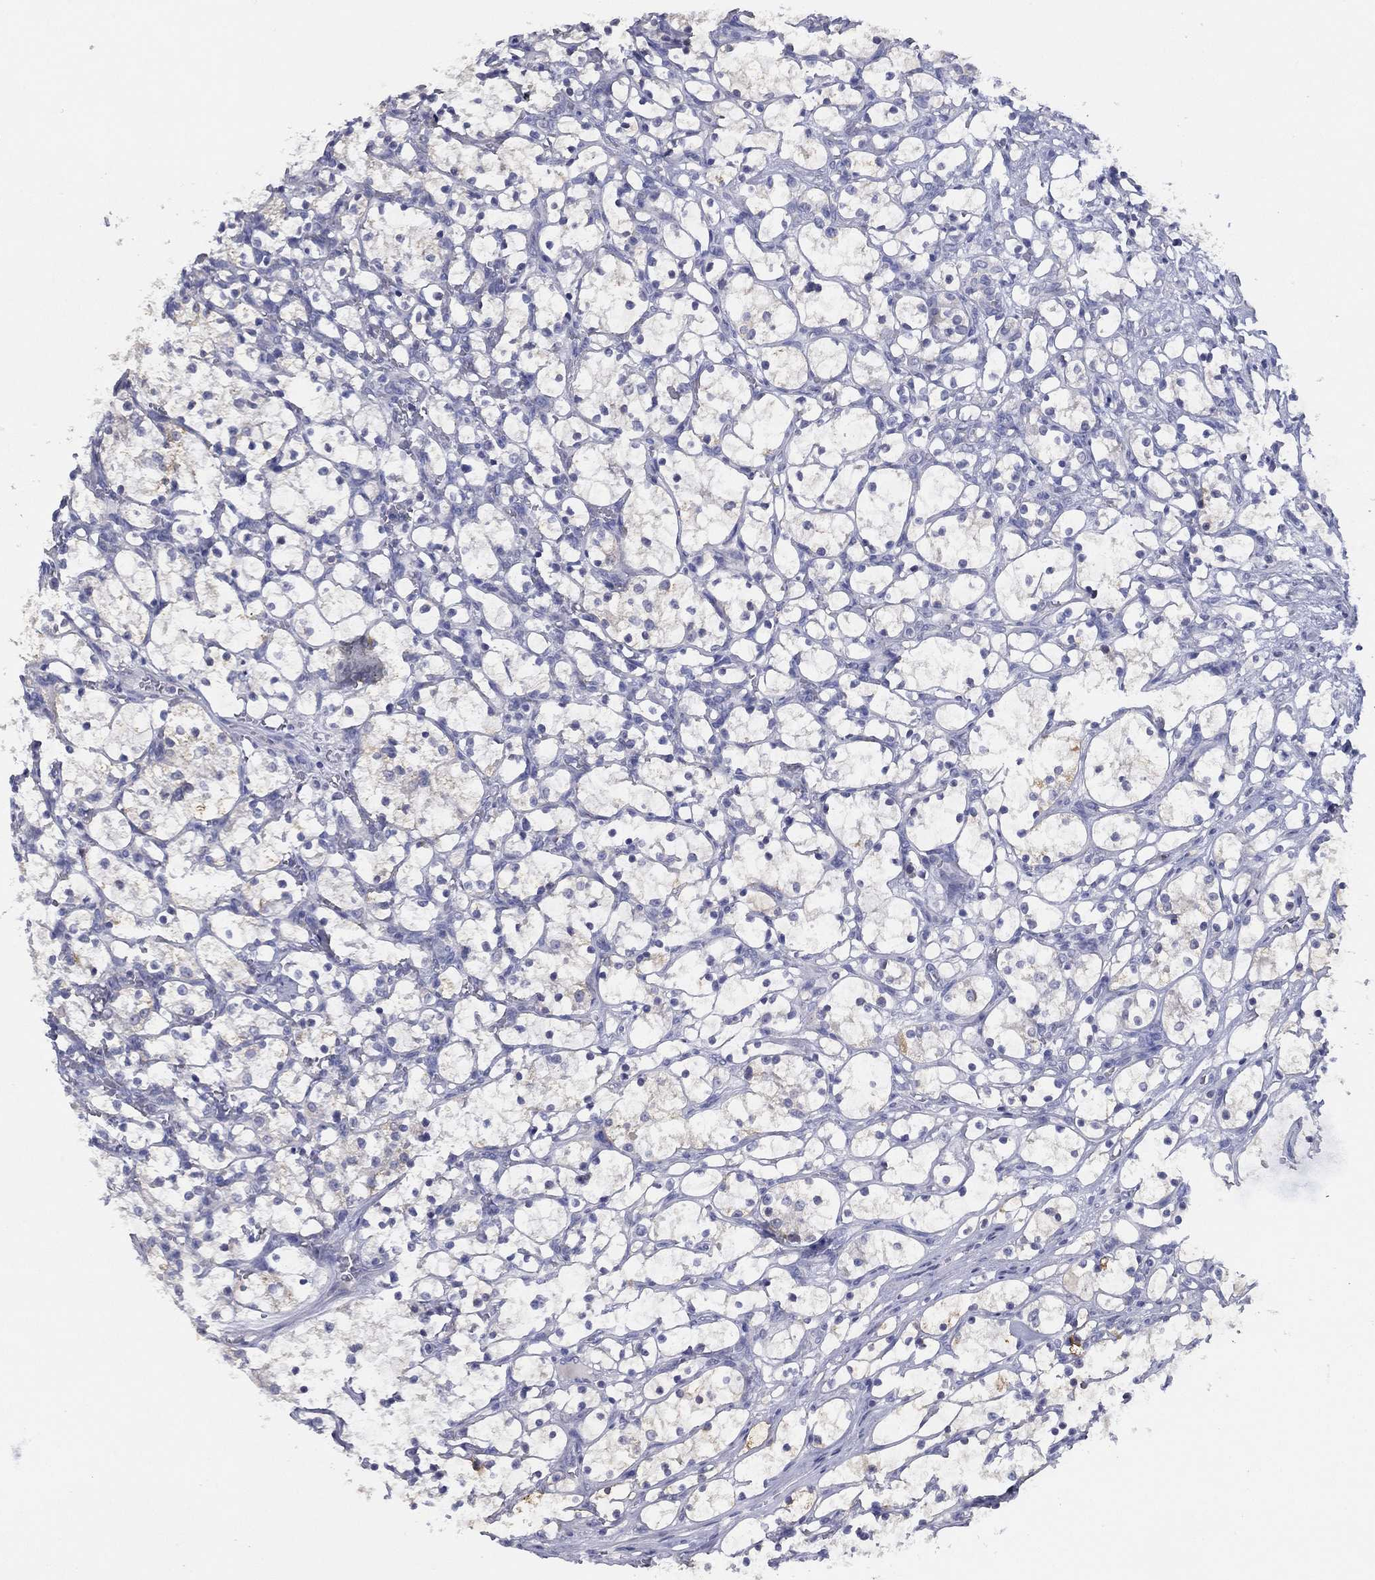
{"staining": {"intensity": "negative", "quantity": "none", "location": "none"}, "tissue": "renal cancer", "cell_type": "Tumor cells", "image_type": "cancer", "snomed": [{"axis": "morphology", "description": "Adenocarcinoma, NOS"}, {"axis": "topography", "description": "Kidney"}], "caption": "DAB immunohistochemical staining of renal adenocarcinoma exhibits no significant positivity in tumor cells.", "gene": "SLC13A4", "patient": {"sex": "female", "age": 69}}